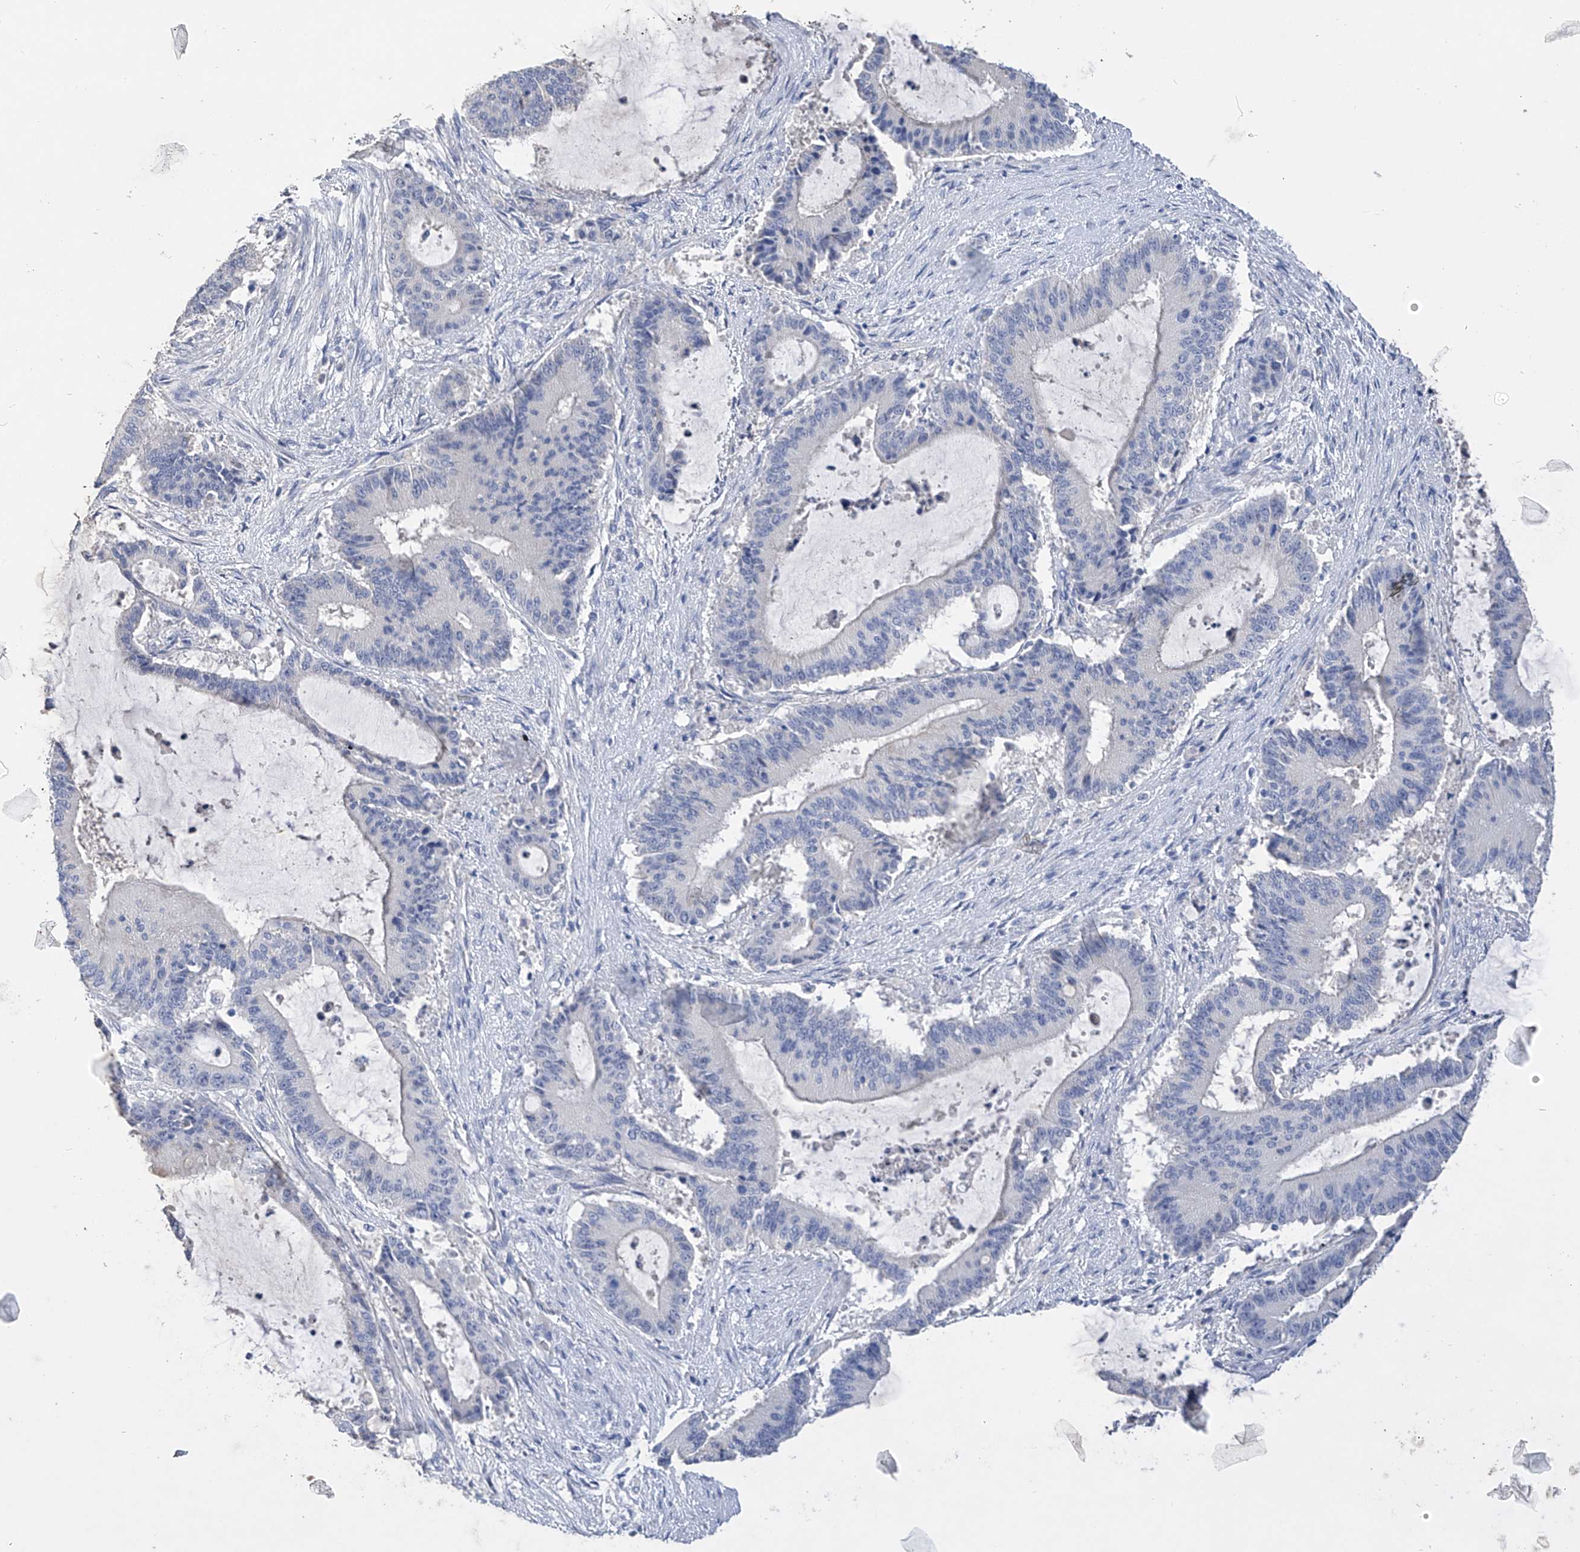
{"staining": {"intensity": "negative", "quantity": "none", "location": "none"}, "tissue": "liver cancer", "cell_type": "Tumor cells", "image_type": "cancer", "snomed": [{"axis": "morphology", "description": "Normal tissue, NOS"}, {"axis": "morphology", "description": "Cholangiocarcinoma"}, {"axis": "topography", "description": "Liver"}, {"axis": "topography", "description": "Peripheral nerve tissue"}], "caption": "Tumor cells show no significant expression in liver cancer (cholangiocarcinoma).", "gene": "ADRA1A", "patient": {"sex": "female", "age": 73}}